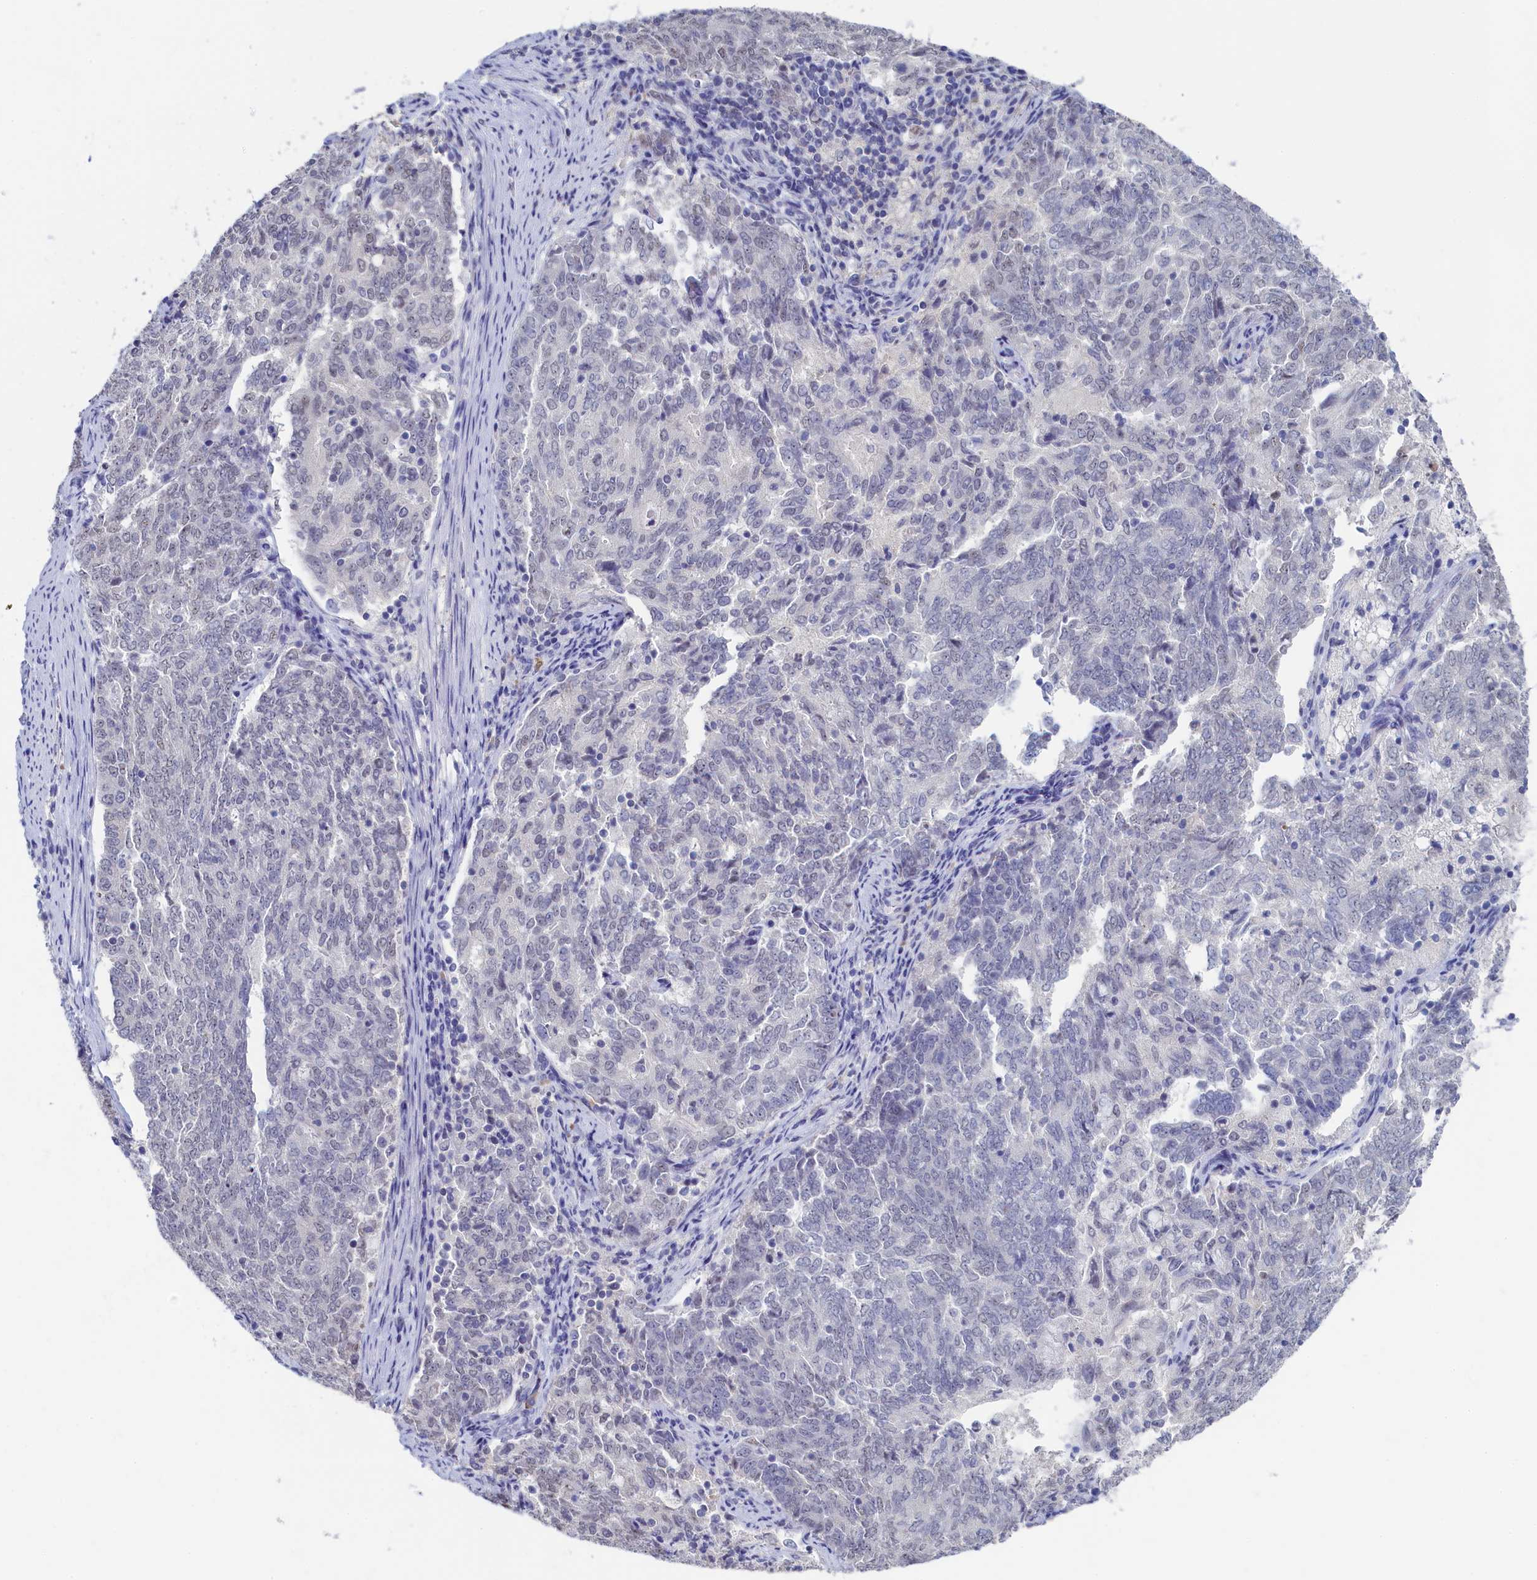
{"staining": {"intensity": "negative", "quantity": "none", "location": "none"}, "tissue": "endometrial cancer", "cell_type": "Tumor cells", "image_type": "cancer", "snomed": [{"axis": "morphology", "description": "Adenocarcinoma, NOS"}, {"axis": "topography", "description": "Endometrium"}], "caption": "There is no significant positivity in tumor cells of endometrial cancer.", "gene": "MOSPD3", "patient": {"sex": "female", "age": 80}}